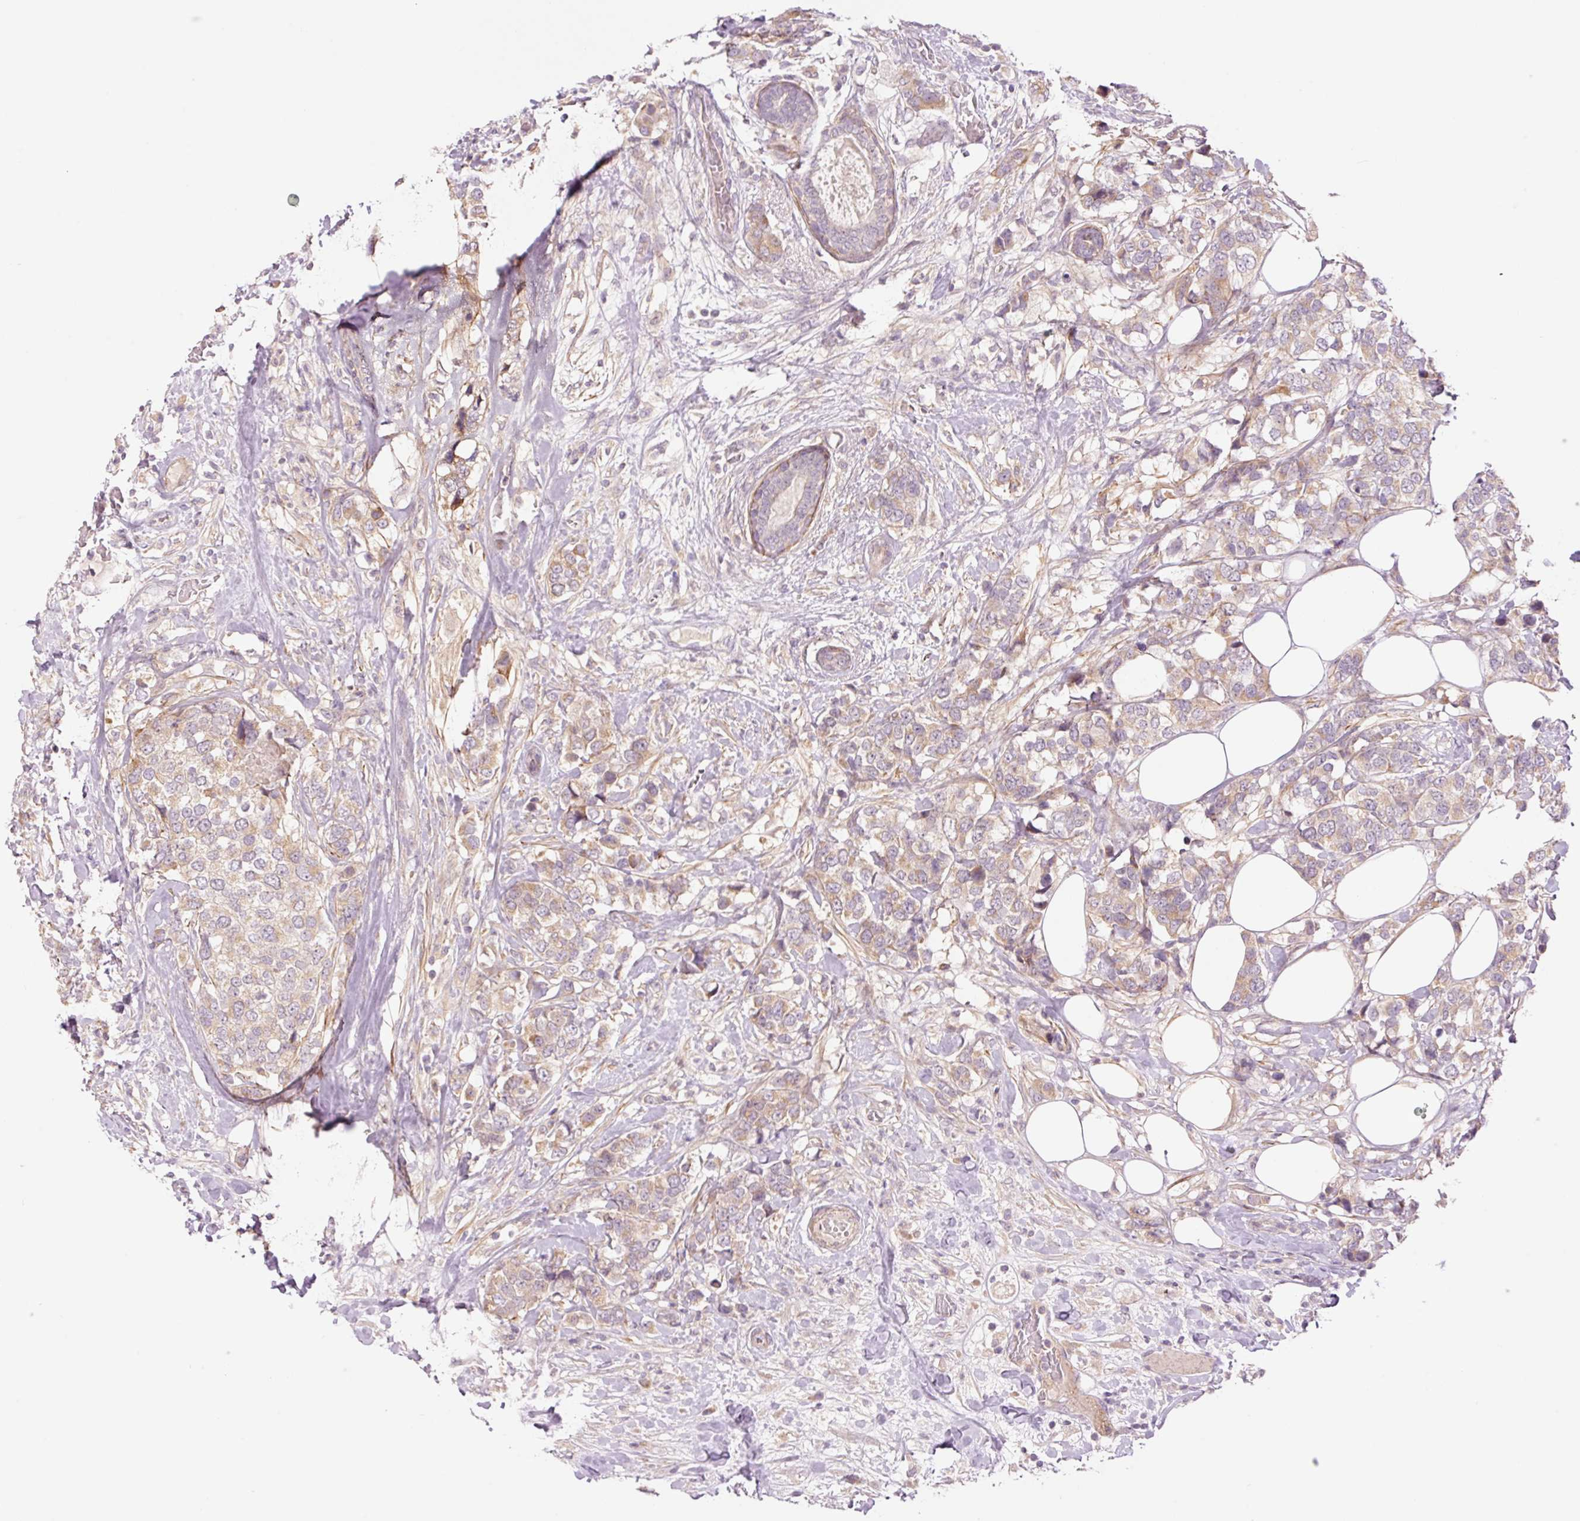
{"staining": {"intensity": "weak", "quantity": "25%-75%", "location": "cytoplasmic/membranous"}, "tissue": "breast cancer", "cell_type": "Tumor cells", "image_type": "cancer", "snomed": [{"axis": "morphology", "description": "Lobular carcinoma"}, {"axis": "topography", "description": "Breast"}], "caption": "DAB (3,3'-diaminobenzidine) immunohistochemical staining of human breast lobular carcinoma exhibits weak cytoplasmic/membranous protein positivity in approximately 25%-75% of tumor cells. The protein is shown in brown color, while the nuclei are stained blue.", "gene": "SLC29A3", "patient": {"sex": "female", "age": 59}}